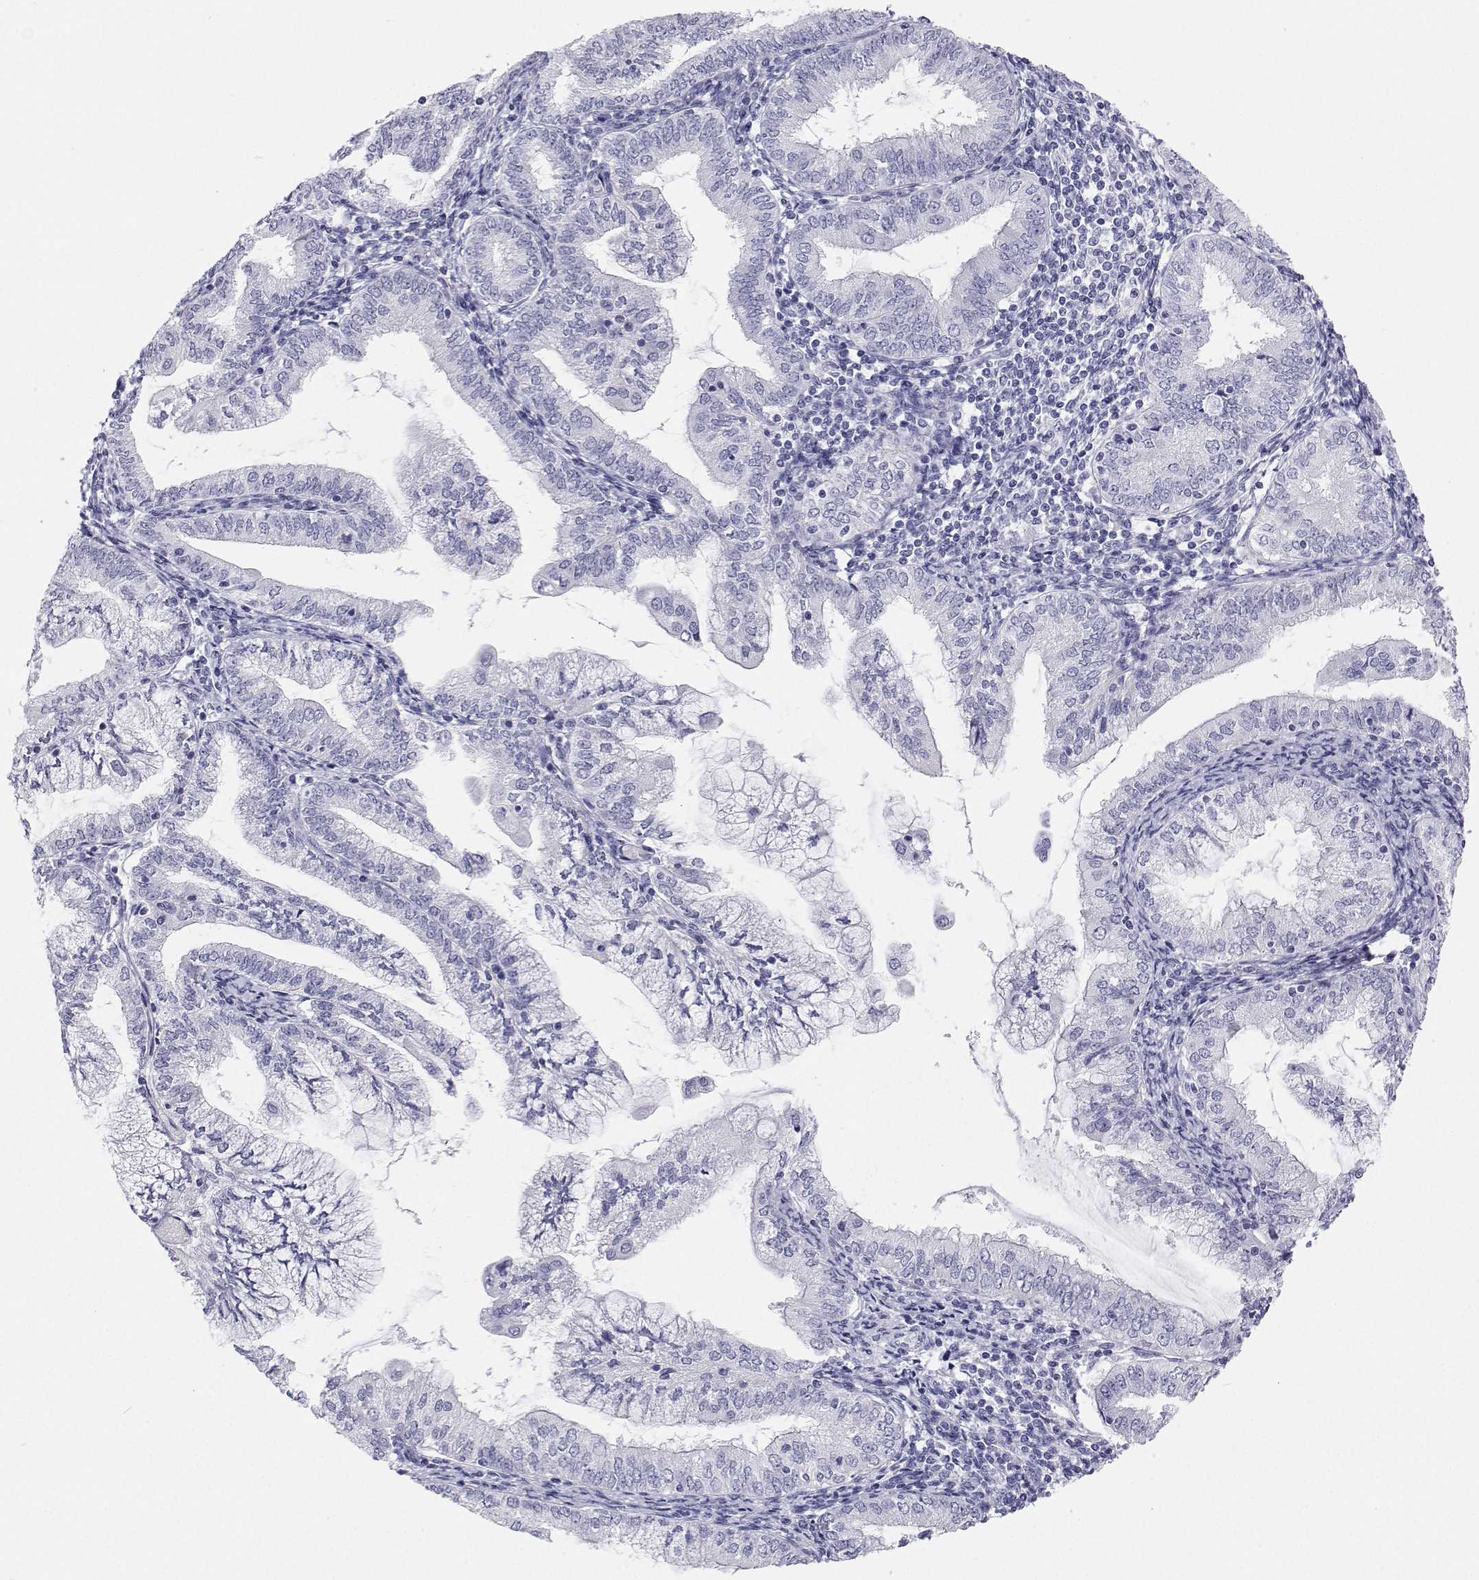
{"staining": {"intensity": "negative", "quantity": "none", "location": "none"}, "tissue": "endometrial cancer", "cell_type": "Tumor cells", "image_type": "cancer", "snomed": [{"axis": "morphology", "description": "Adenocarcinoma, NOS"}, {"axis": "topography", "description": "Endometrium"}], "caption": "Immunohistochemistry (IHC) of human endometrial cancer shows no positivity in tumor cells.", "gene": "BHMT", "patient": {"sex": "female", "age": 55}}